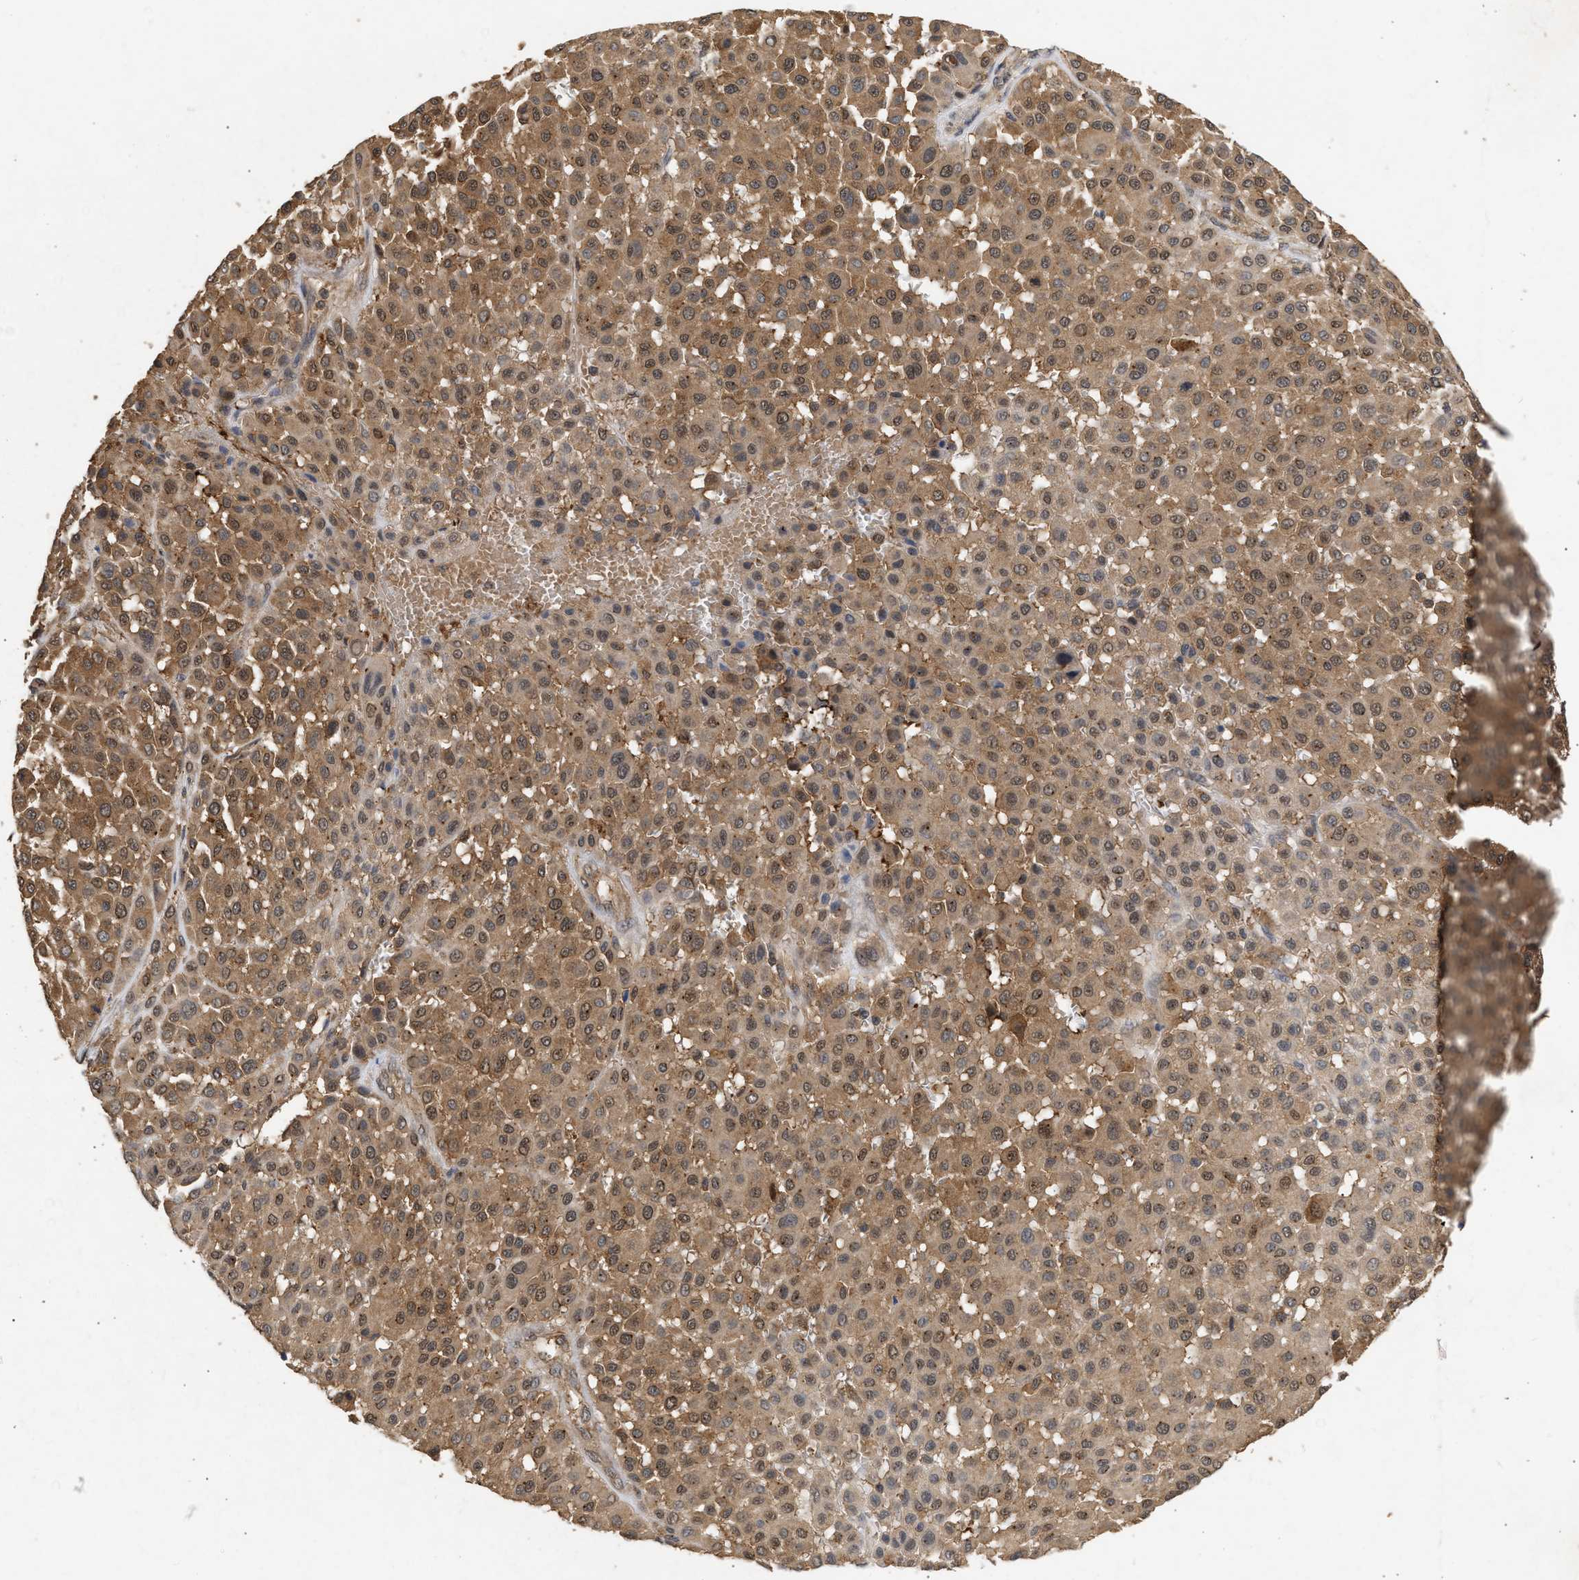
{"staining": {"intensity": "moderate", "quantity": ">75%", "location": "cytoplasmic/membranous,nuclear"}, "tissue": "melanoma", "cell_type": "Tumor cells", "image_type": "cancer", "snomed": [{"axis": "morphology", "description": "Malignant melanoma, Metastatic site"}, {"axis": "topography", "description": "Soft tissue"}], "caption": "Immunohistochemistry of malignant melanoma (metastatic site) reveals medium levels of moderate cytoplasmic/membranous and nuclear expression in about >75% of tumor cells. (DAB (3,3'-diaminobenzidine) = brown stain, brightfield microscopy at high magnification).", "gene": "FITM1", "patient": {"sex": "male", "age": 41}}